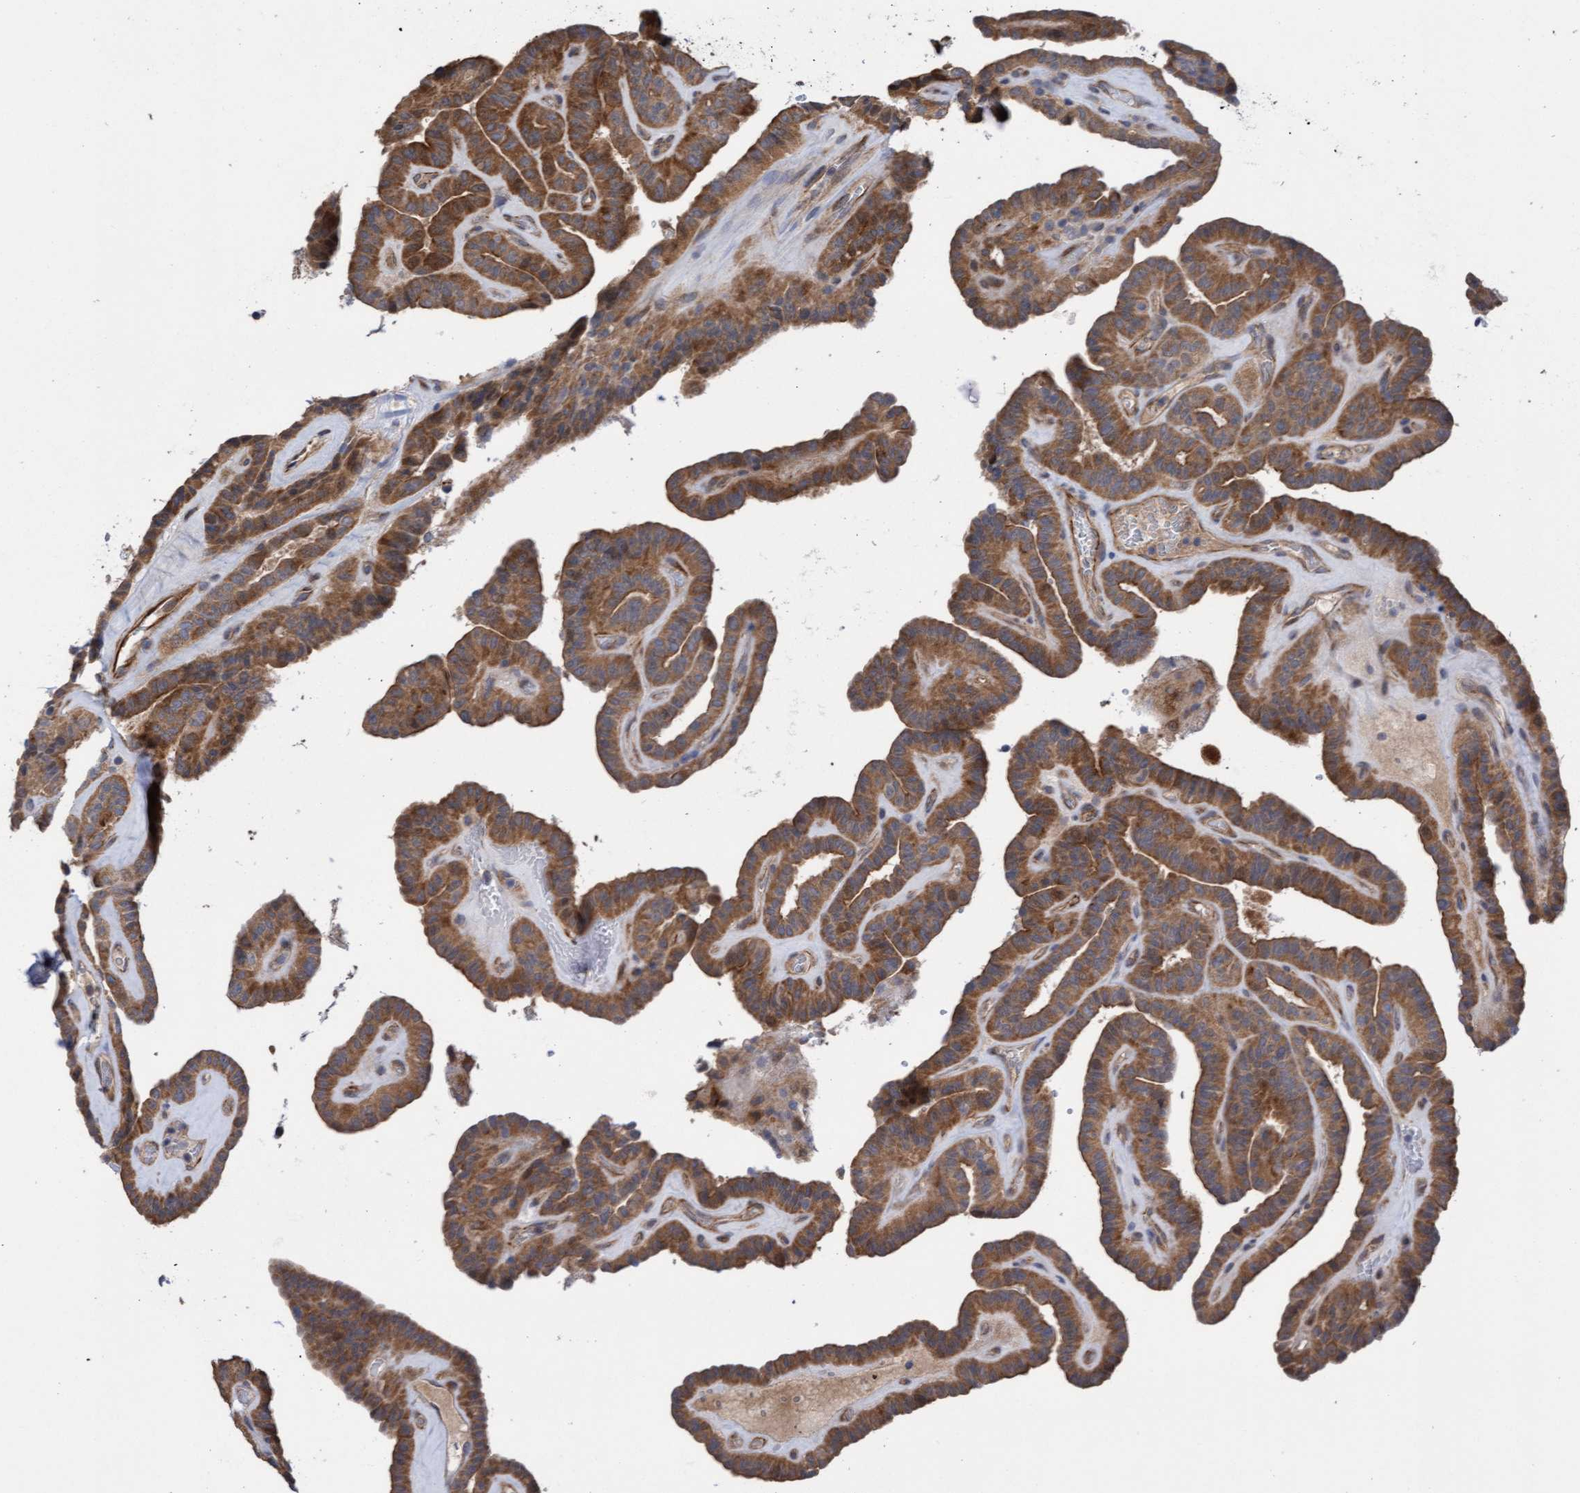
{"staining": {"intensity": "moderate", "quantity": ">75%", "location": "cytoplasmic/membranous"}, "tissue": "thyroid cancer", "cell_type": "Tumor cells", "image_type": "cancer", "snomed": [{"axis": "morphology", "description": "Papillary adenocarcinoma, NOS"}, {"axis": "topography", "description": "Thyroid gland"}], "caption": "Thyroid cancer (papillary adenocarcinoma) stained with DAB (3,3'-diaminobenzidine) immunohistochemistry (IHC) reveals medium levels of moderate cytoplasmic/membranous staining in approximately >75% of tumor cells.", "gene": "ITFG1", "patient": {"sex": "male", "age": 77}}